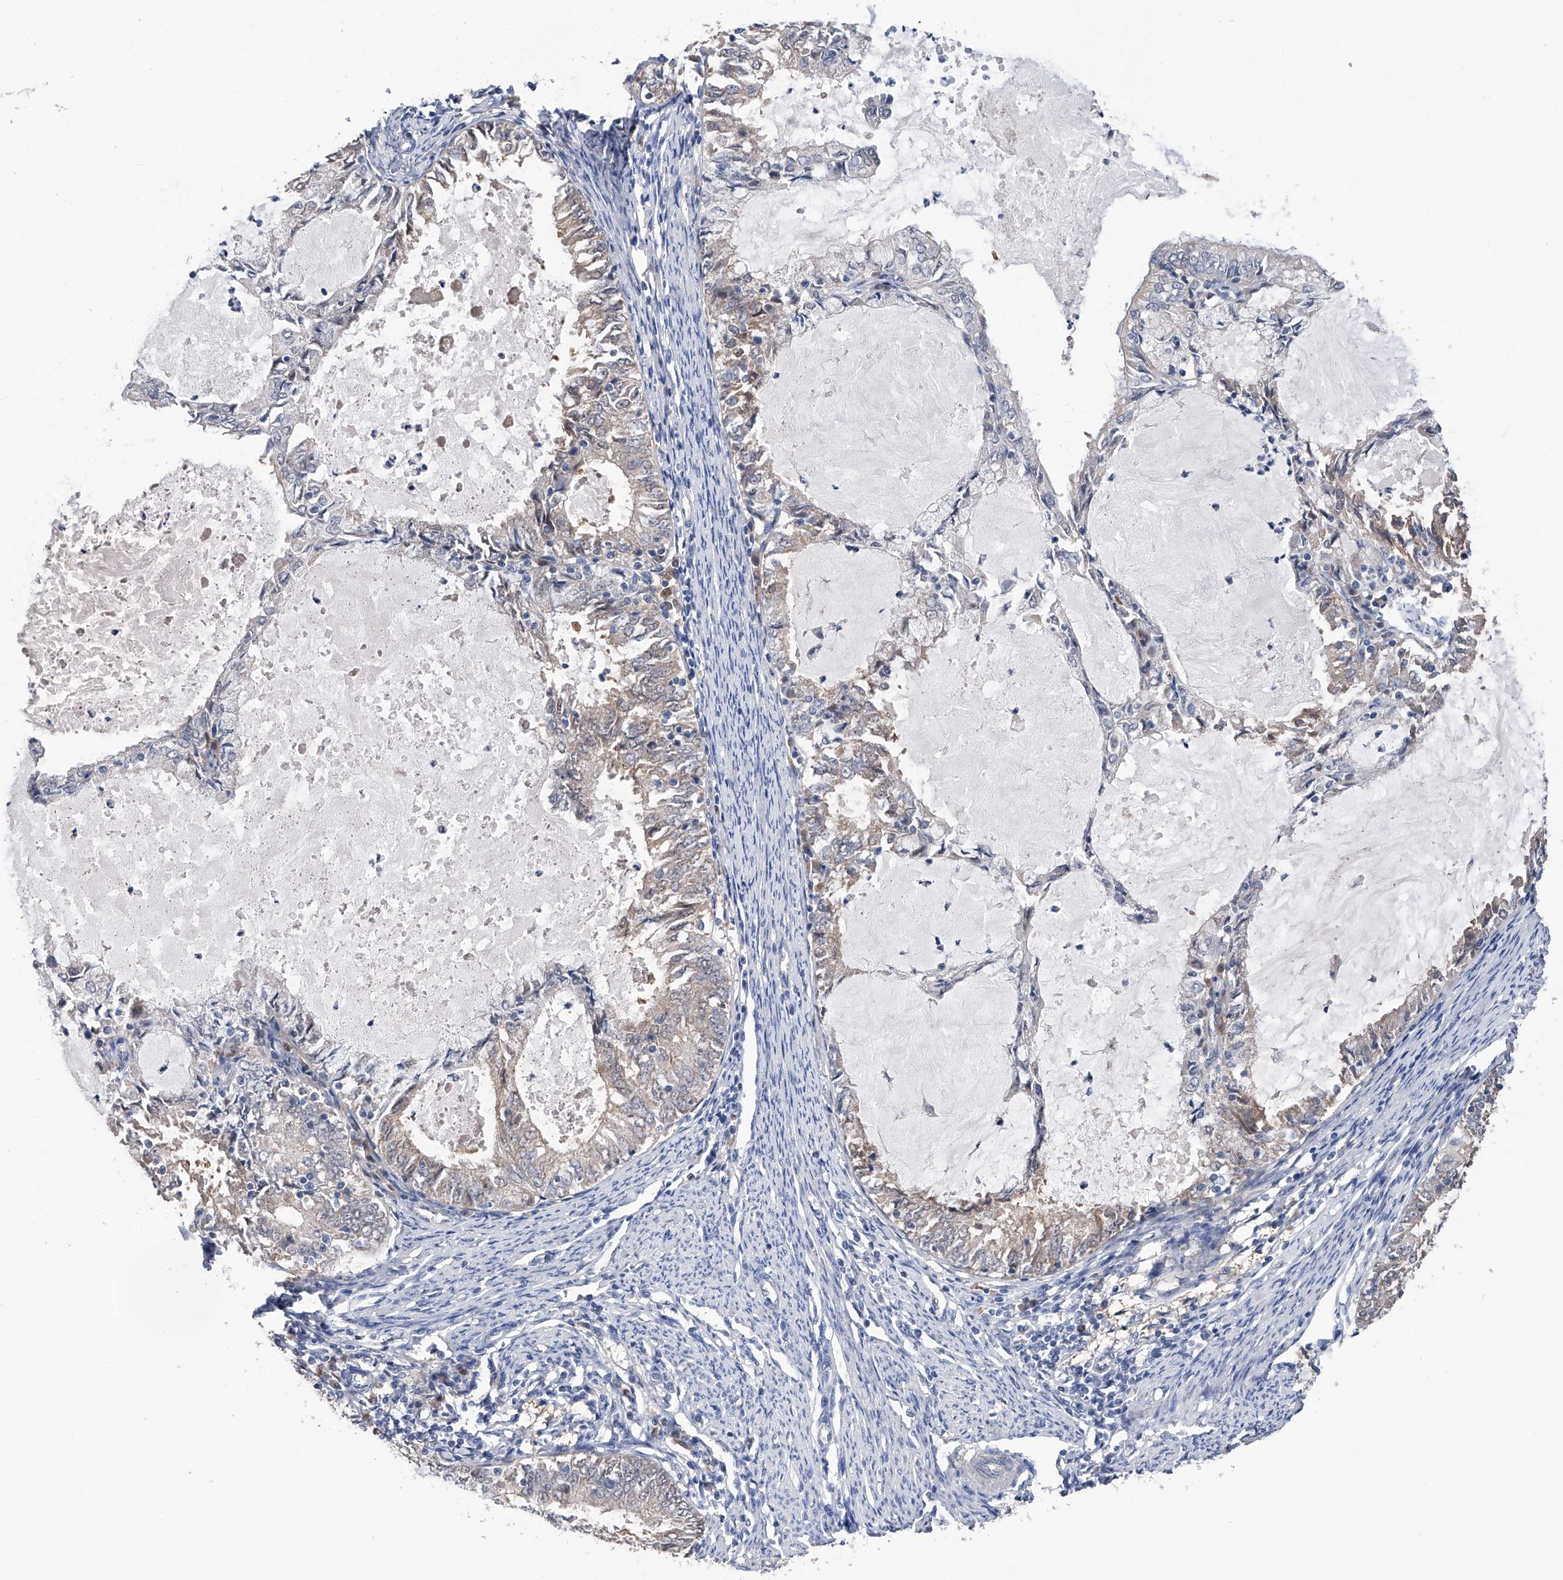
{"staining": {"intensity": "weak", "quantity": "<25%", "location": "cytoplasmic/membranous"}, "tissue": "endometrial cancer", "cell_type": "Tumor cells", "image_type": "cancer", "snomed": [{"axis": "morphology", "description": "Adenocarcinoma, NOS"}, {"axis": "topography", "description": "Endometrium"}], "caption": "Tumor cells show no significant expression in endometrial adenocarcinoma. (Brightfield microscopy of DAB IHC at high magnification).", "gene": "PGM3", "patient": {"sex": "female", "age": 57}}